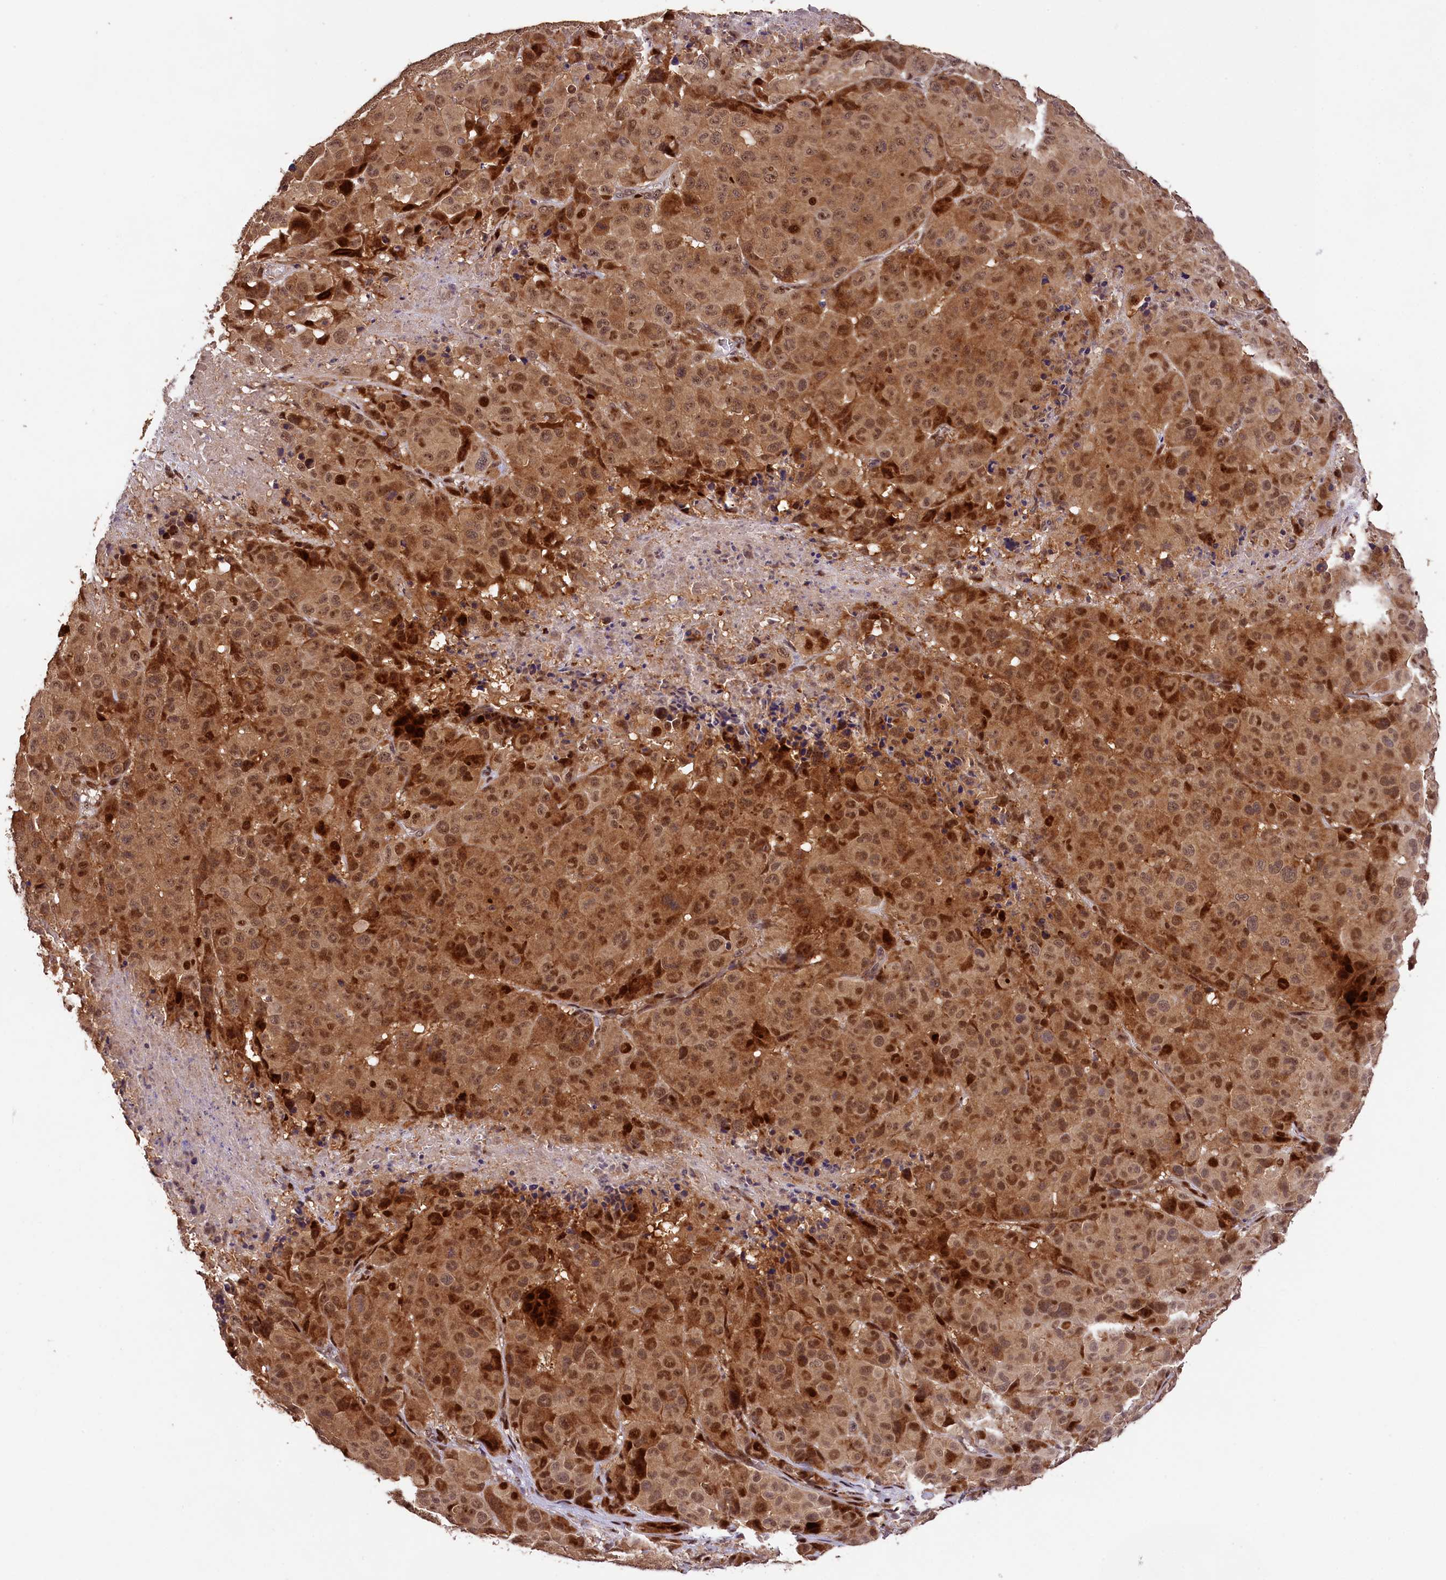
{"staining": {"intensity": "strong", "quantity": ">75%", "location": "cytoplasmic/membranous,nuclear"}, "tissue": "melanoma", "cell_type": "Tumor cells", "image_type": "cancer", "snomed": [{"axis": "morphology", "description": "Malignant melanoma, NOS"}, {"axis": "topography", "description": "Skin"}], "caption": "Tumor cells exhibit strong cytoplasmic/membranous and nuclear positivity in about >75% of cells in melanoma.", "gene": "PHAF1", "patient": {"sex": "male", "age": 73}}